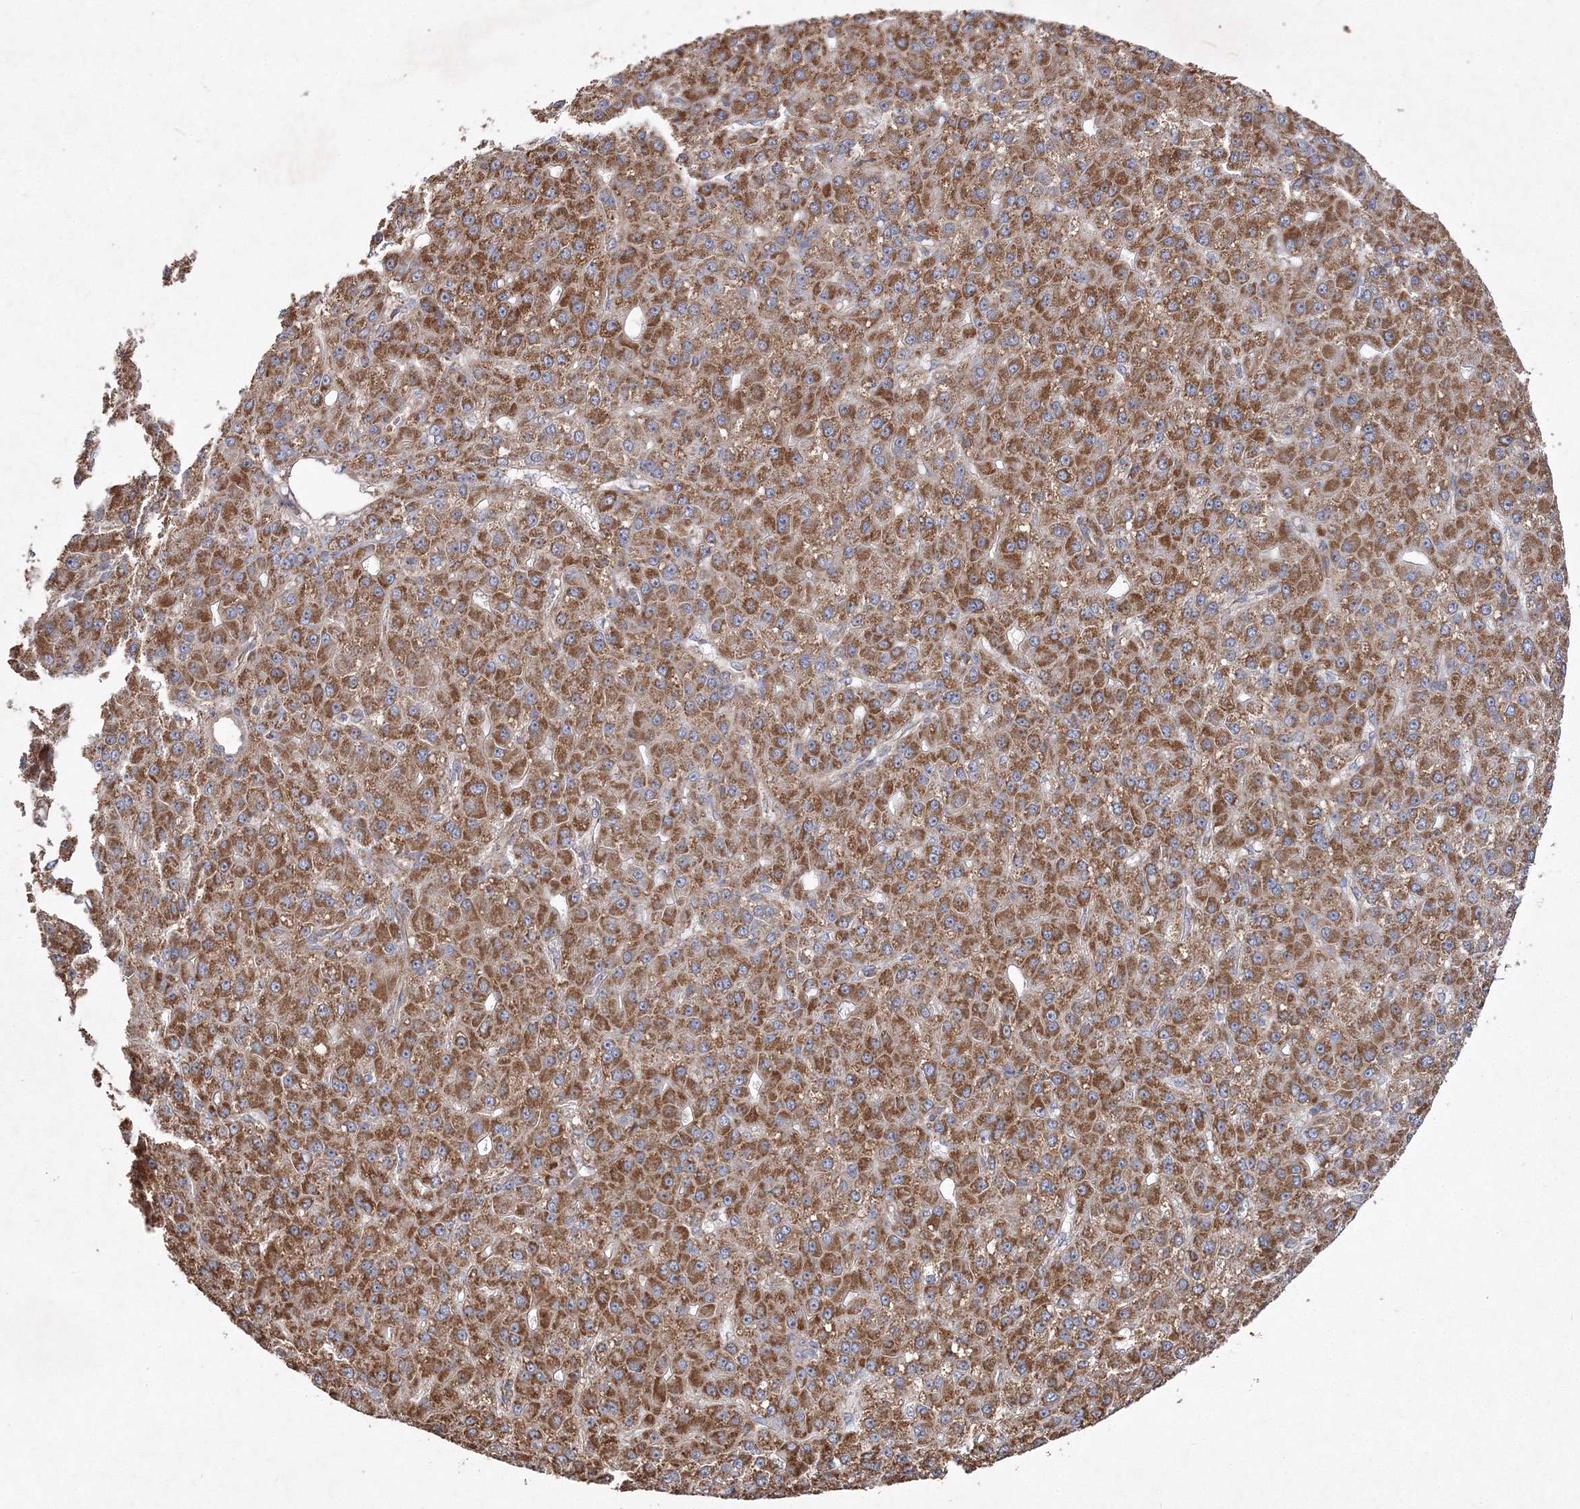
{"staining": {"intensity": "strong", "quantity": ">75%", "location": "cytoplasmic/membranous"}, "tissue": "liver cancer", "cell_type": "Tumor cells", "image_type": "cancer", "snomed": [{"axis": "morphology", "description": "Carcinoma, Hepatocellular, NOS"}, {"axis": "topography", "description": "Liver"}], "caption": "Protein expression by IHC exhibits strong cytoplasmic/membranous expression in approximately >75% of tumor cells in liver hepatocellular carcinoma.", "gene": "DNAJC13", "patient": {"sex": "male", "age": 67}}